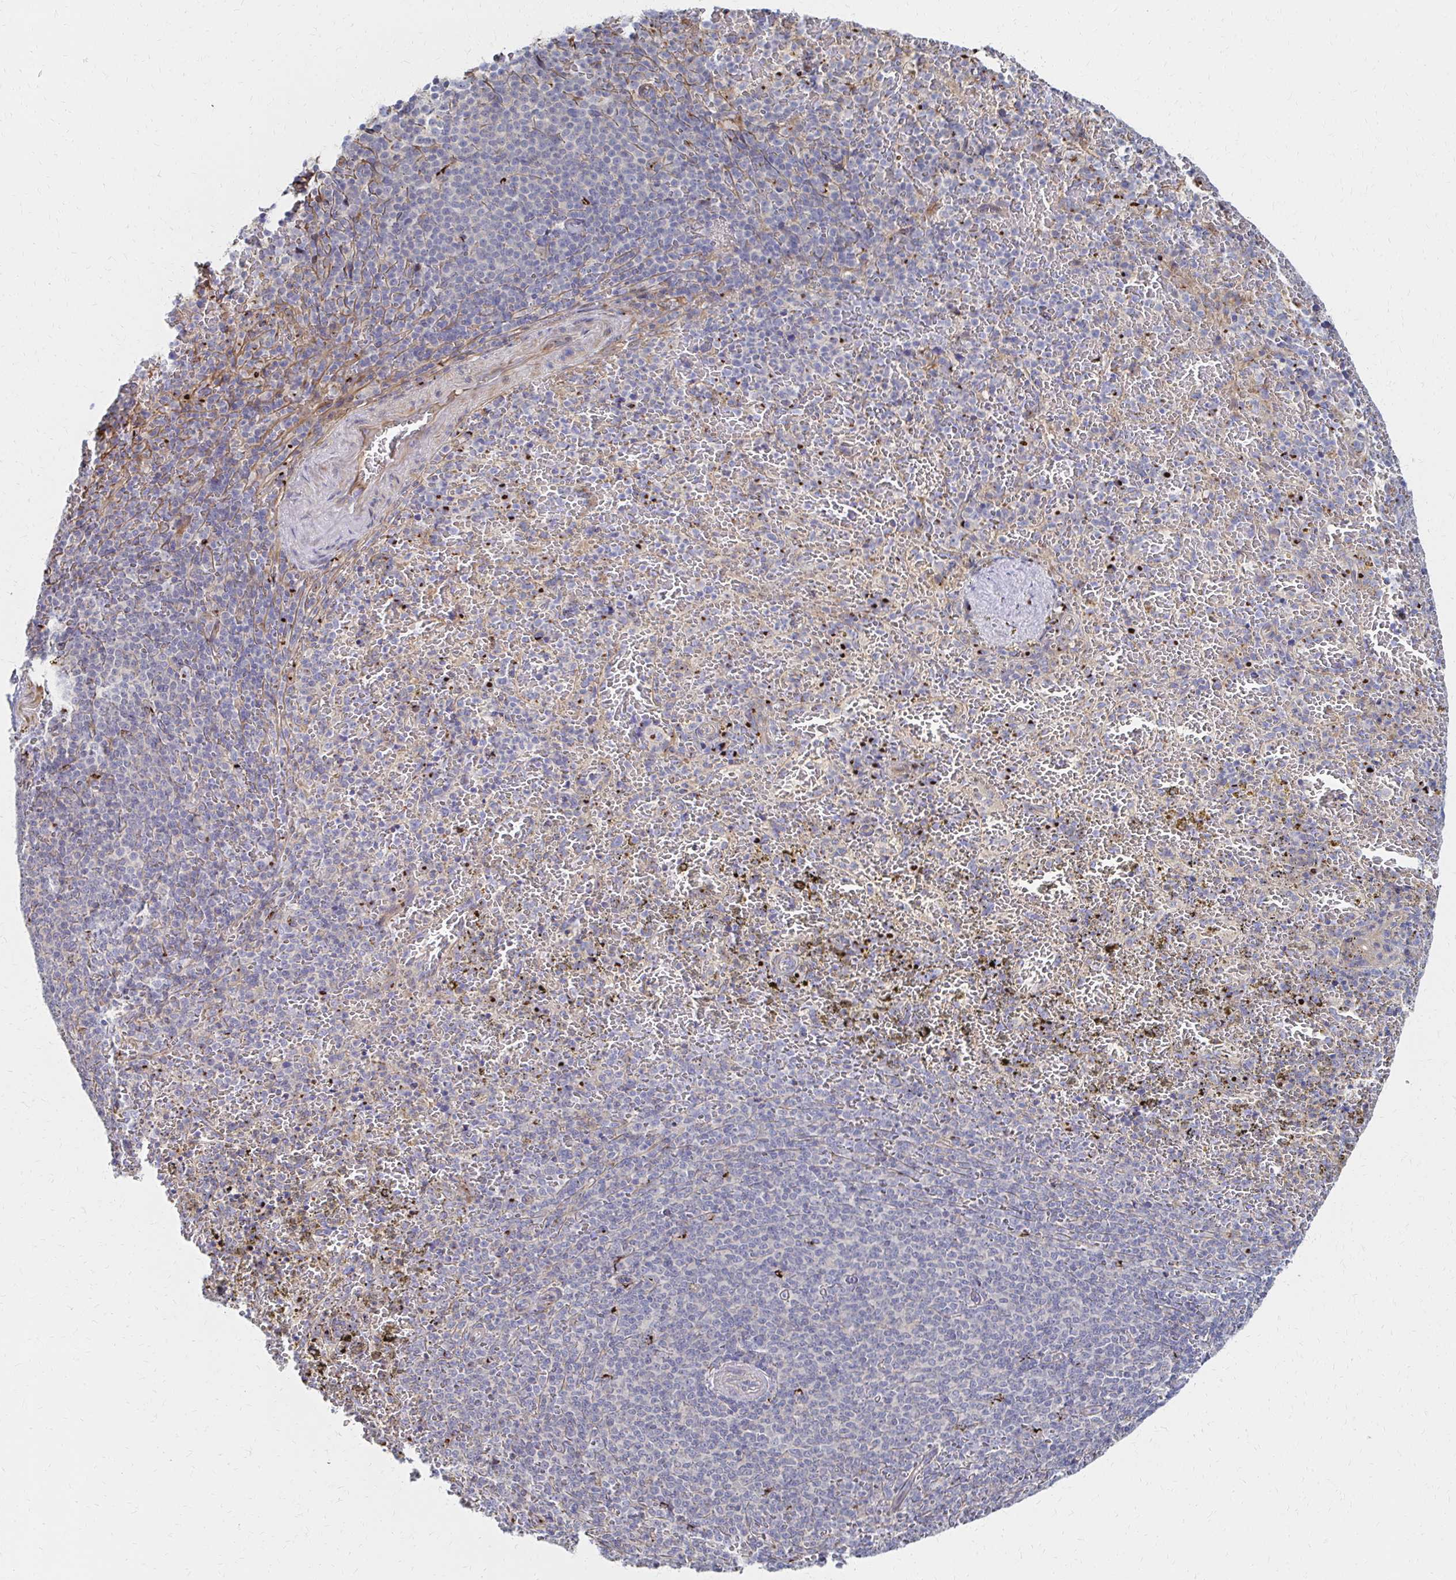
{"staining": {"intensity": "negative", "quantity": "none", "location": "none"}, "tissue": "spleen", "cell_type": "Cells in red pulp", "image_type": "normal", "snomed": [{"axis": "morphology", "description": "Normal tissue, NOS"}, {"axis": "topography", "description": "Spleen"}], "caption": "Cells in red pulp are negative for protein expression in normal human spleen. (DAB (3,3'-diaminobenzidine) IHC, high magnification).", "gene": "MAN1A1", "patient": {"sex": "female", "age": 50}}